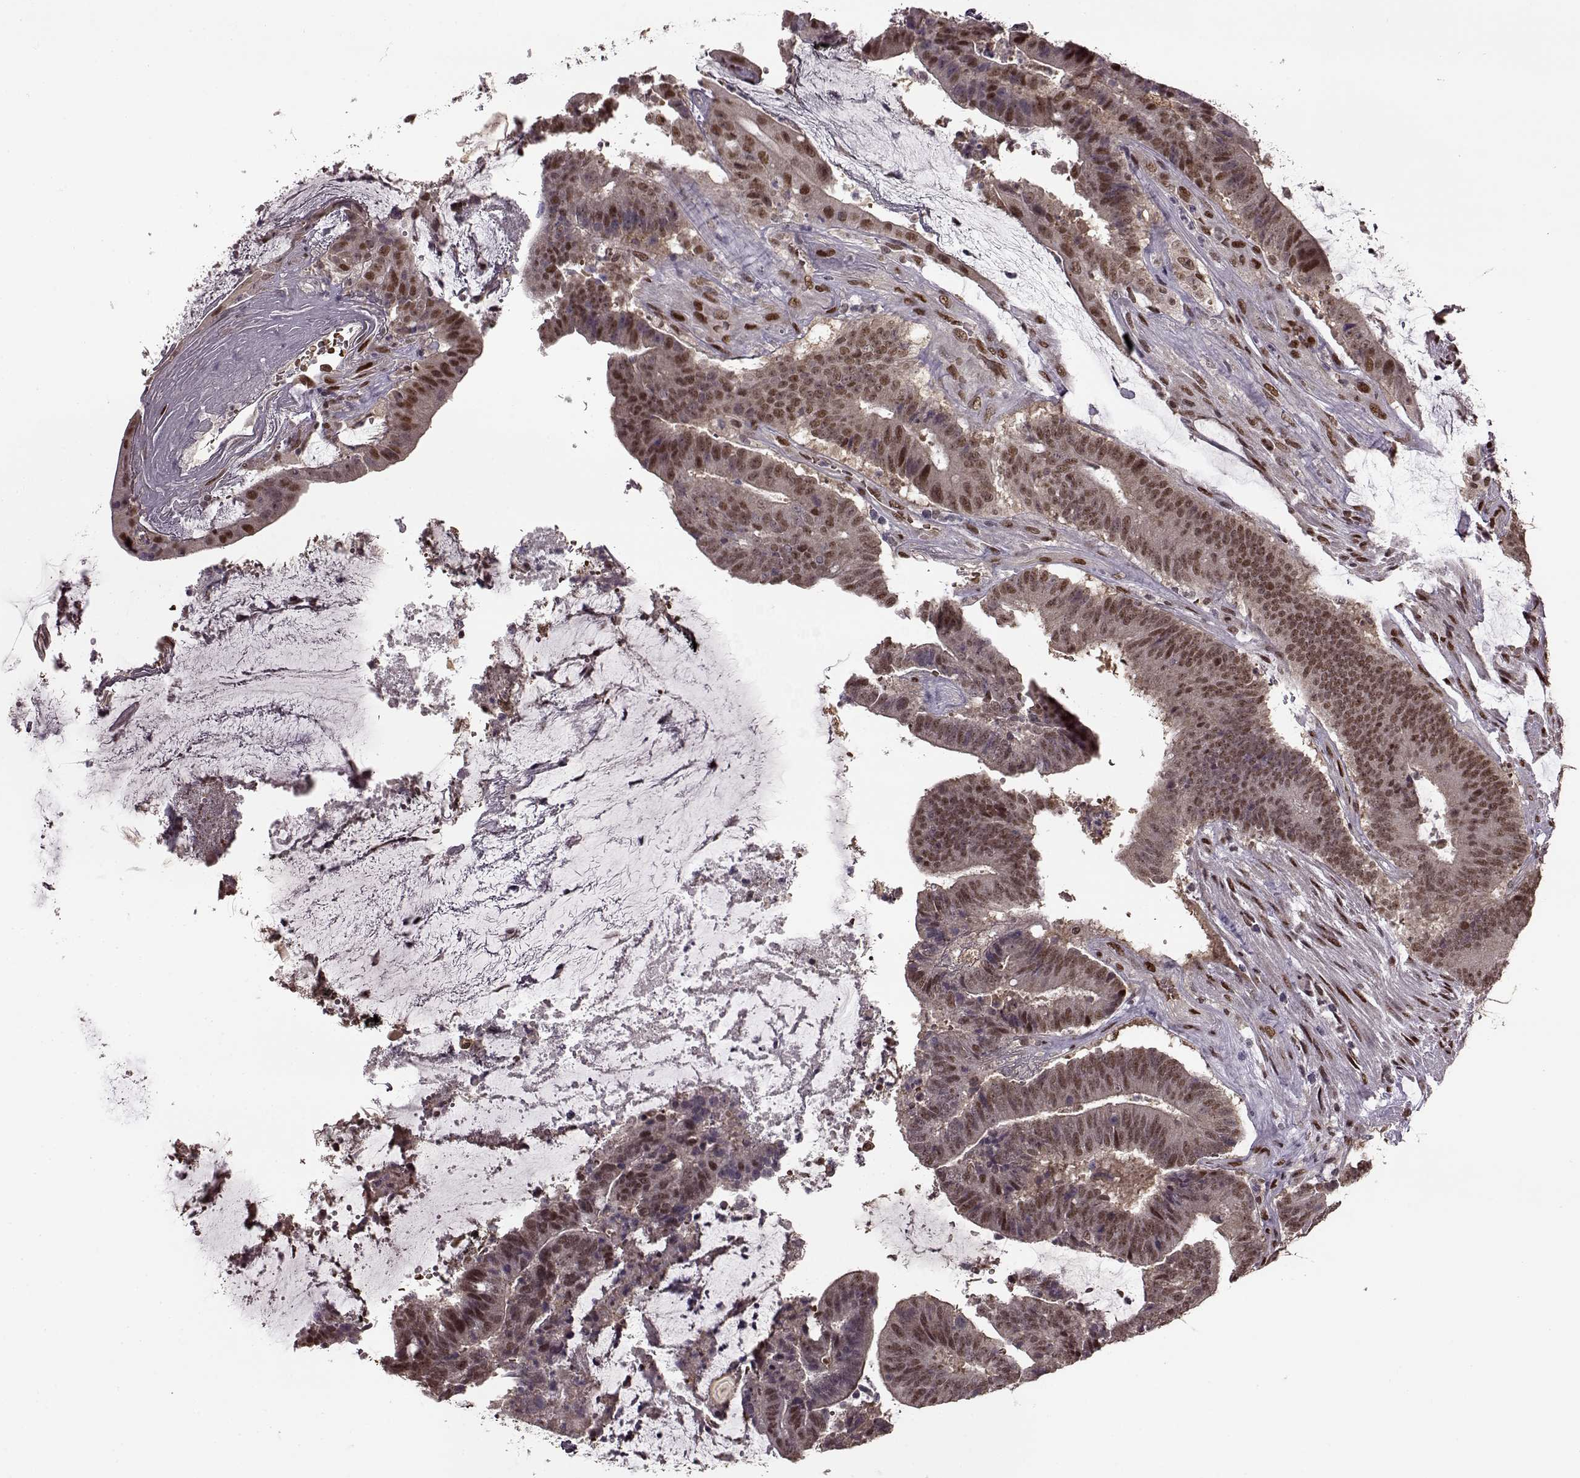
{"staining": {"intensity": "moderate", "quantity": ">75%", "location": "nuclear"}, "tissue": "colorectal cancer", "cell_type": "Tumor cells", "image_type": "cancer", "snomed": [{"axis": "morphology", "description": "Adenocarcinoma, NOS"}, {"axis": "topography", "description": "Colon"}], "caption": "Immunohistochemistry histopathology image of neoplastic tissue: human colorectal cancer (adenocarcinoma) stained using immunohistochemistry (IHC) reveals medium levels of moderate protein expression localized specifically in the nuclear of tumor cells, appearing as a nuclear brown color.", "gene": "FTO", "patient": {"sex": "female", "age": 43}}